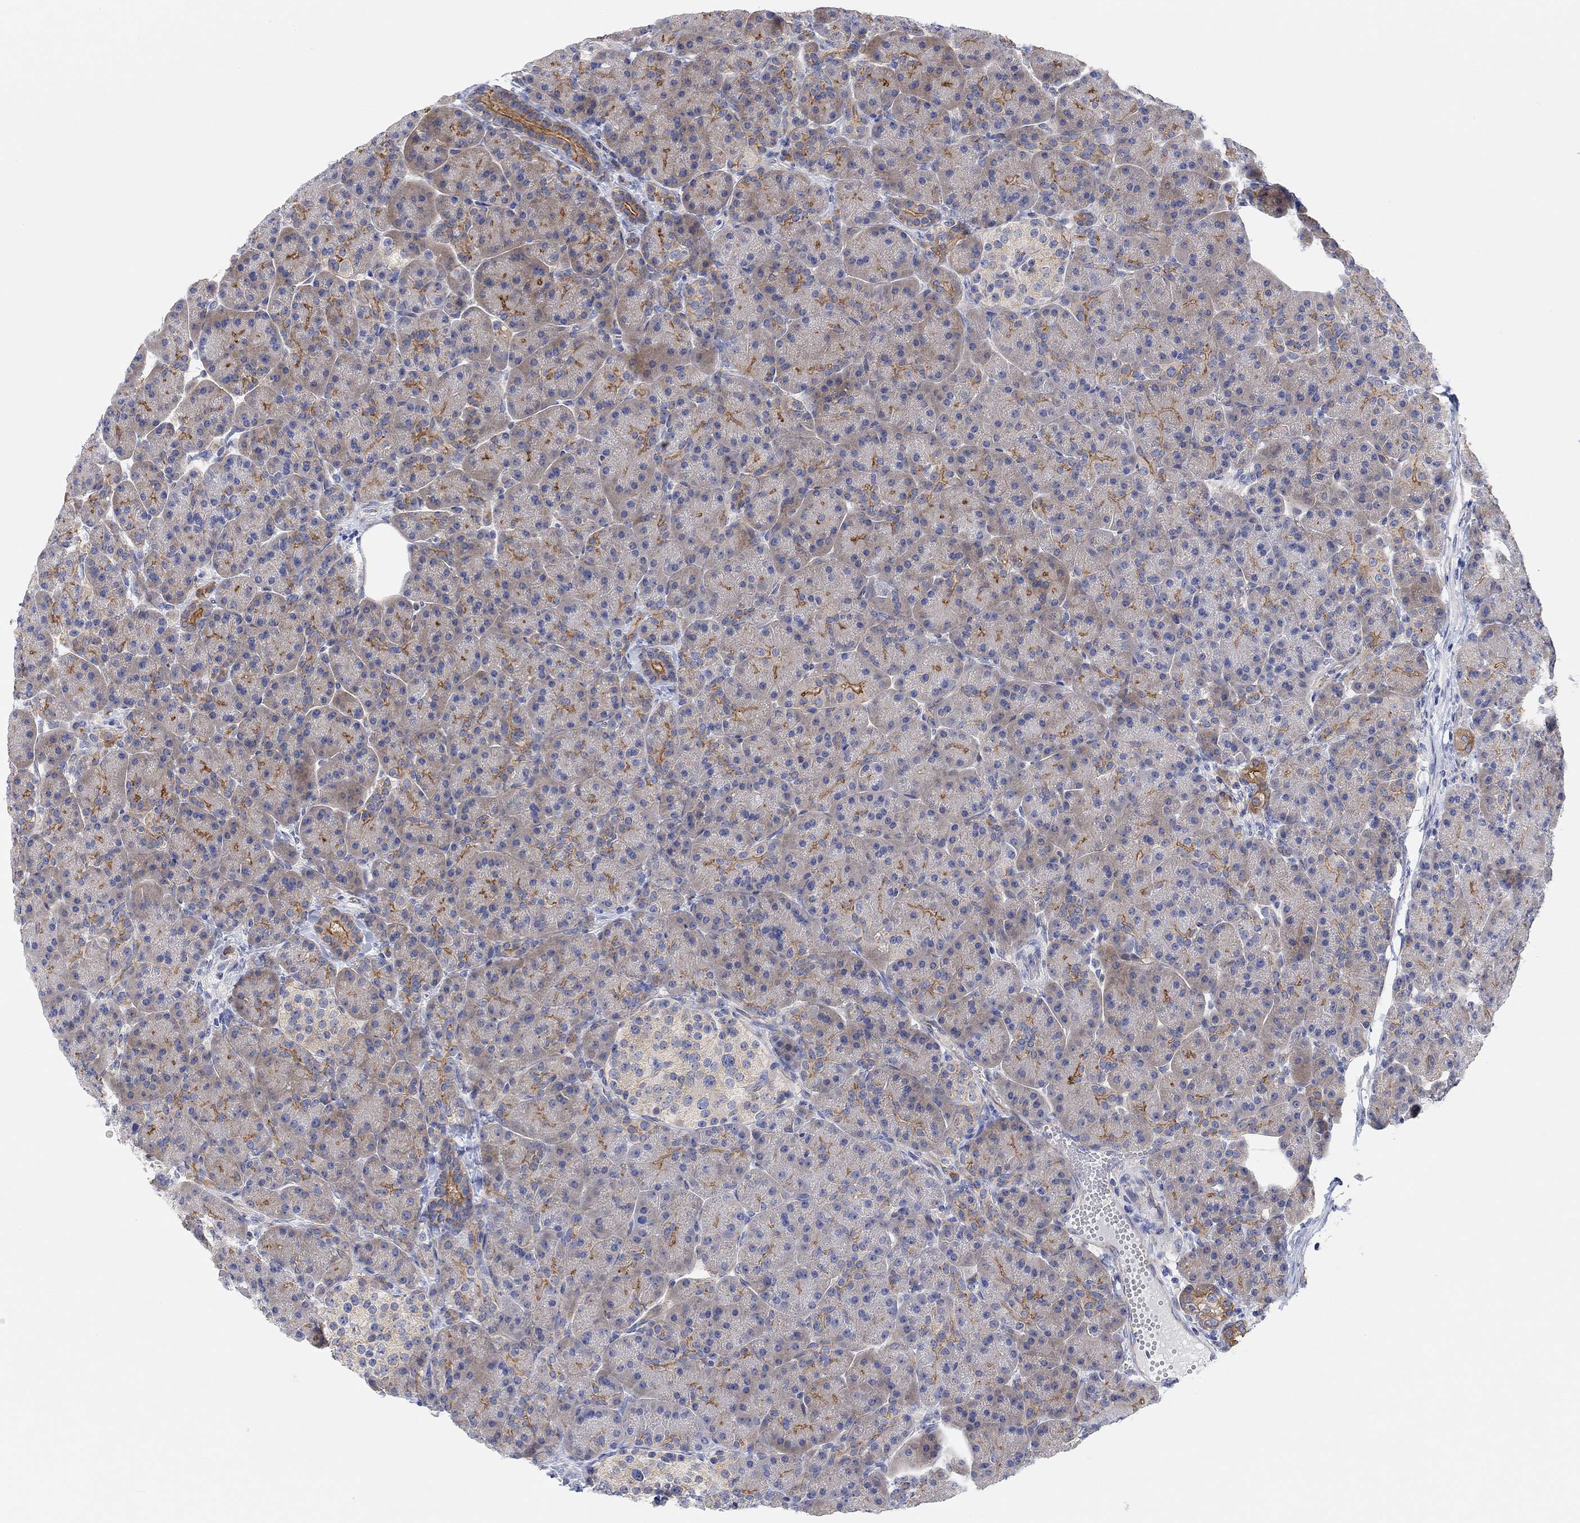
{"staining": {"intensity": "strong", "quantity": "<25%", "location": "cytoplasmic/membranous"}, "tissue": "pancreas", "cell_type": "Exocrine glandular cells", "image_type": "normal", "snomed": [{"axis": "morphology", "description": "Normal tissue, NOS"}, {"axis": "topography", "description": "Pancreas"}], "caption": "Protein expression analysis of normal pancreas demonstrates strong cytoplasmic/membranous expression in approximately <25% of exocrine glandular cells. The staining was performed using DAB, with brown indicating positive protein expression. Nuclei are stained blue with hematoxylin.", "gene": "RGS1", "patient": {"sex": "female", "age": 63}}